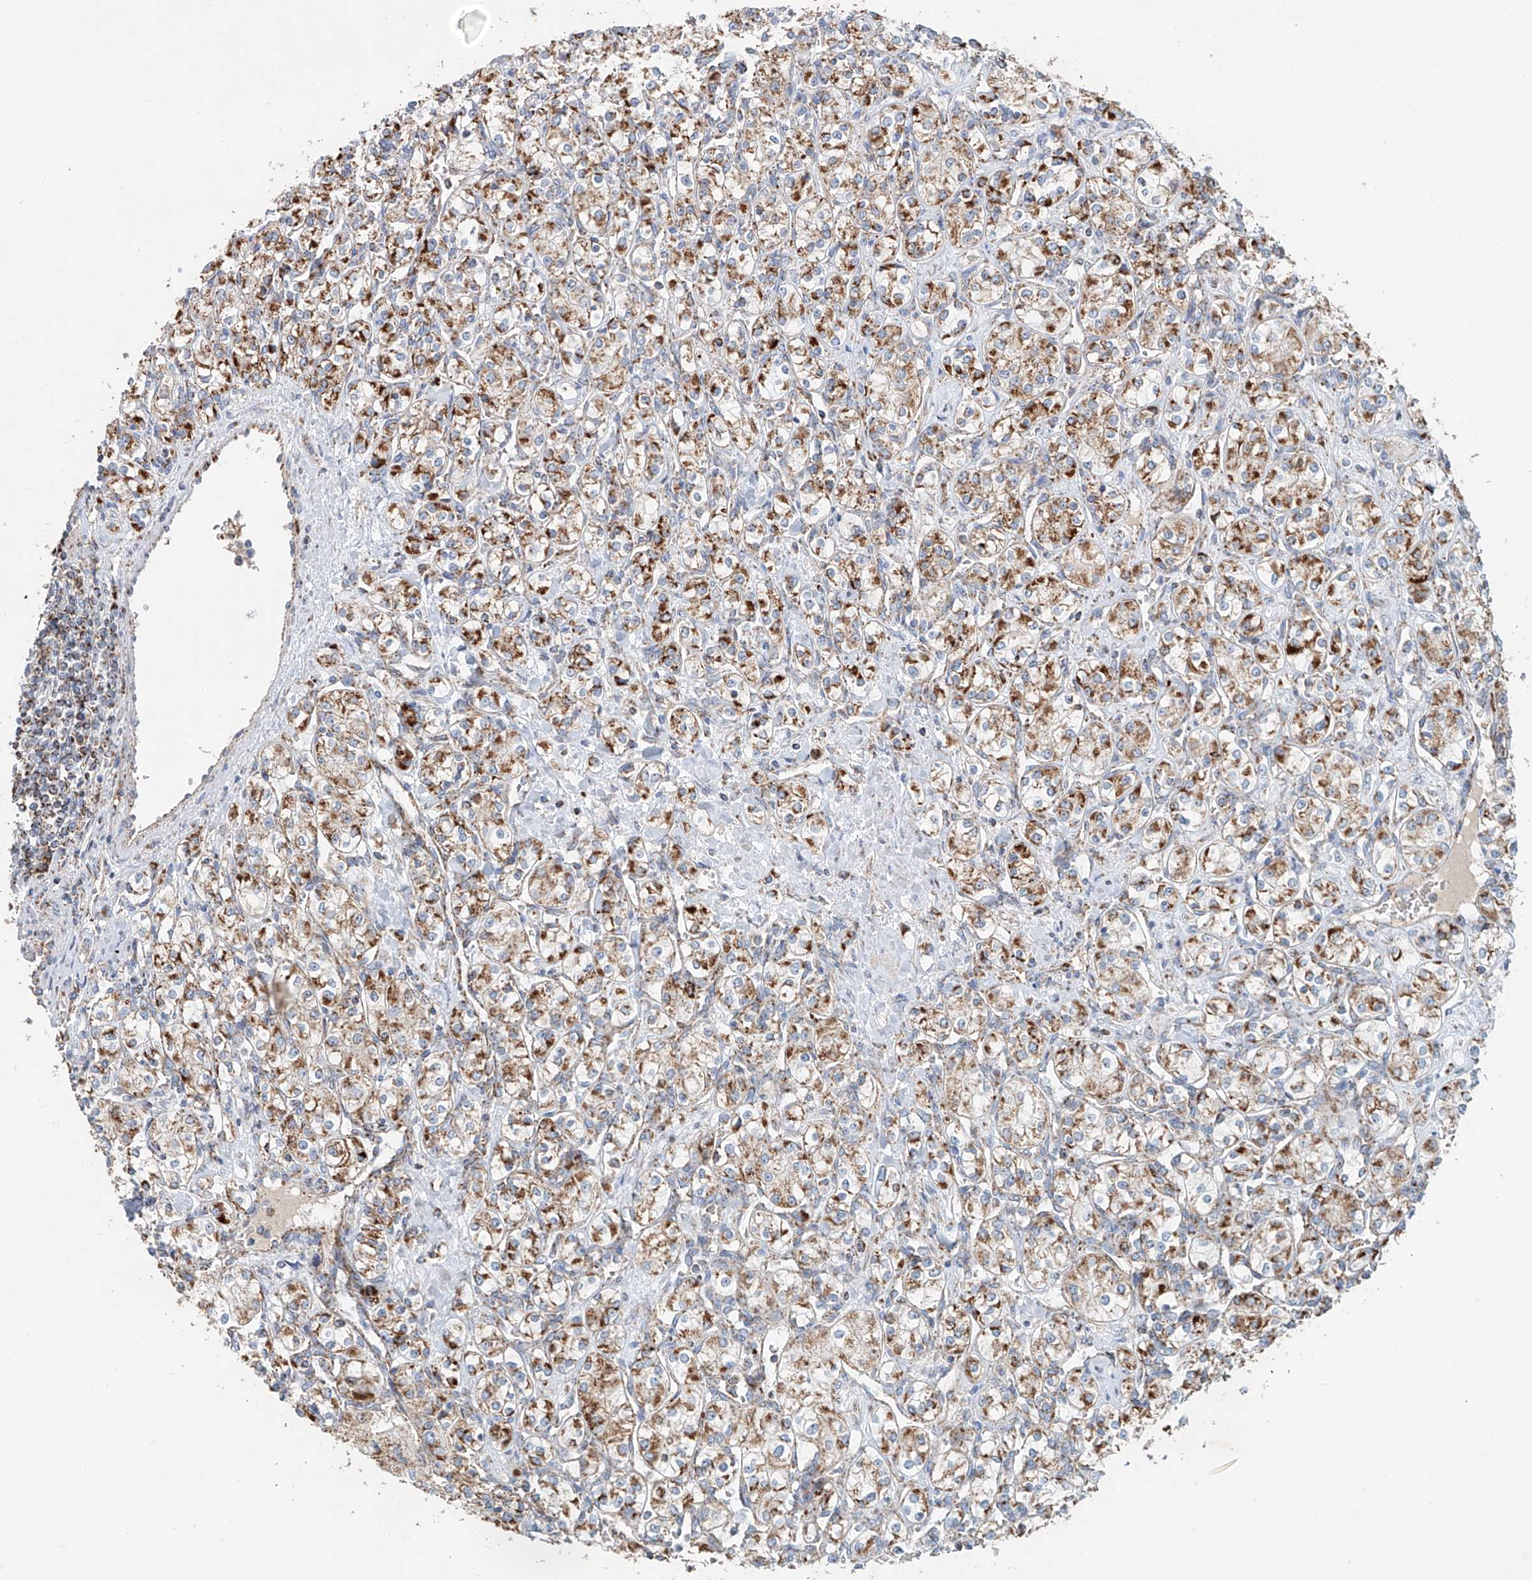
{"staining": {"intensity": "moderate", "quantity": ">75%", "location": "cytoplasmic/membranous"}, "tissue": "renal cancer", "cell_type": "Tumor cells", "image_type": "cancer", "snomed": [{"axis": "morphology", "description": "Adenocarcinoma, NOS"}, {"axis": "topography", "description": "Kidney"}], "caption": "Moderate cytoplasmic/membranous expression is present in approximately >75% of tumor cells in renal cancer.", "gene": "CARD10", "patient": {"sex": "male", "age": 77}}